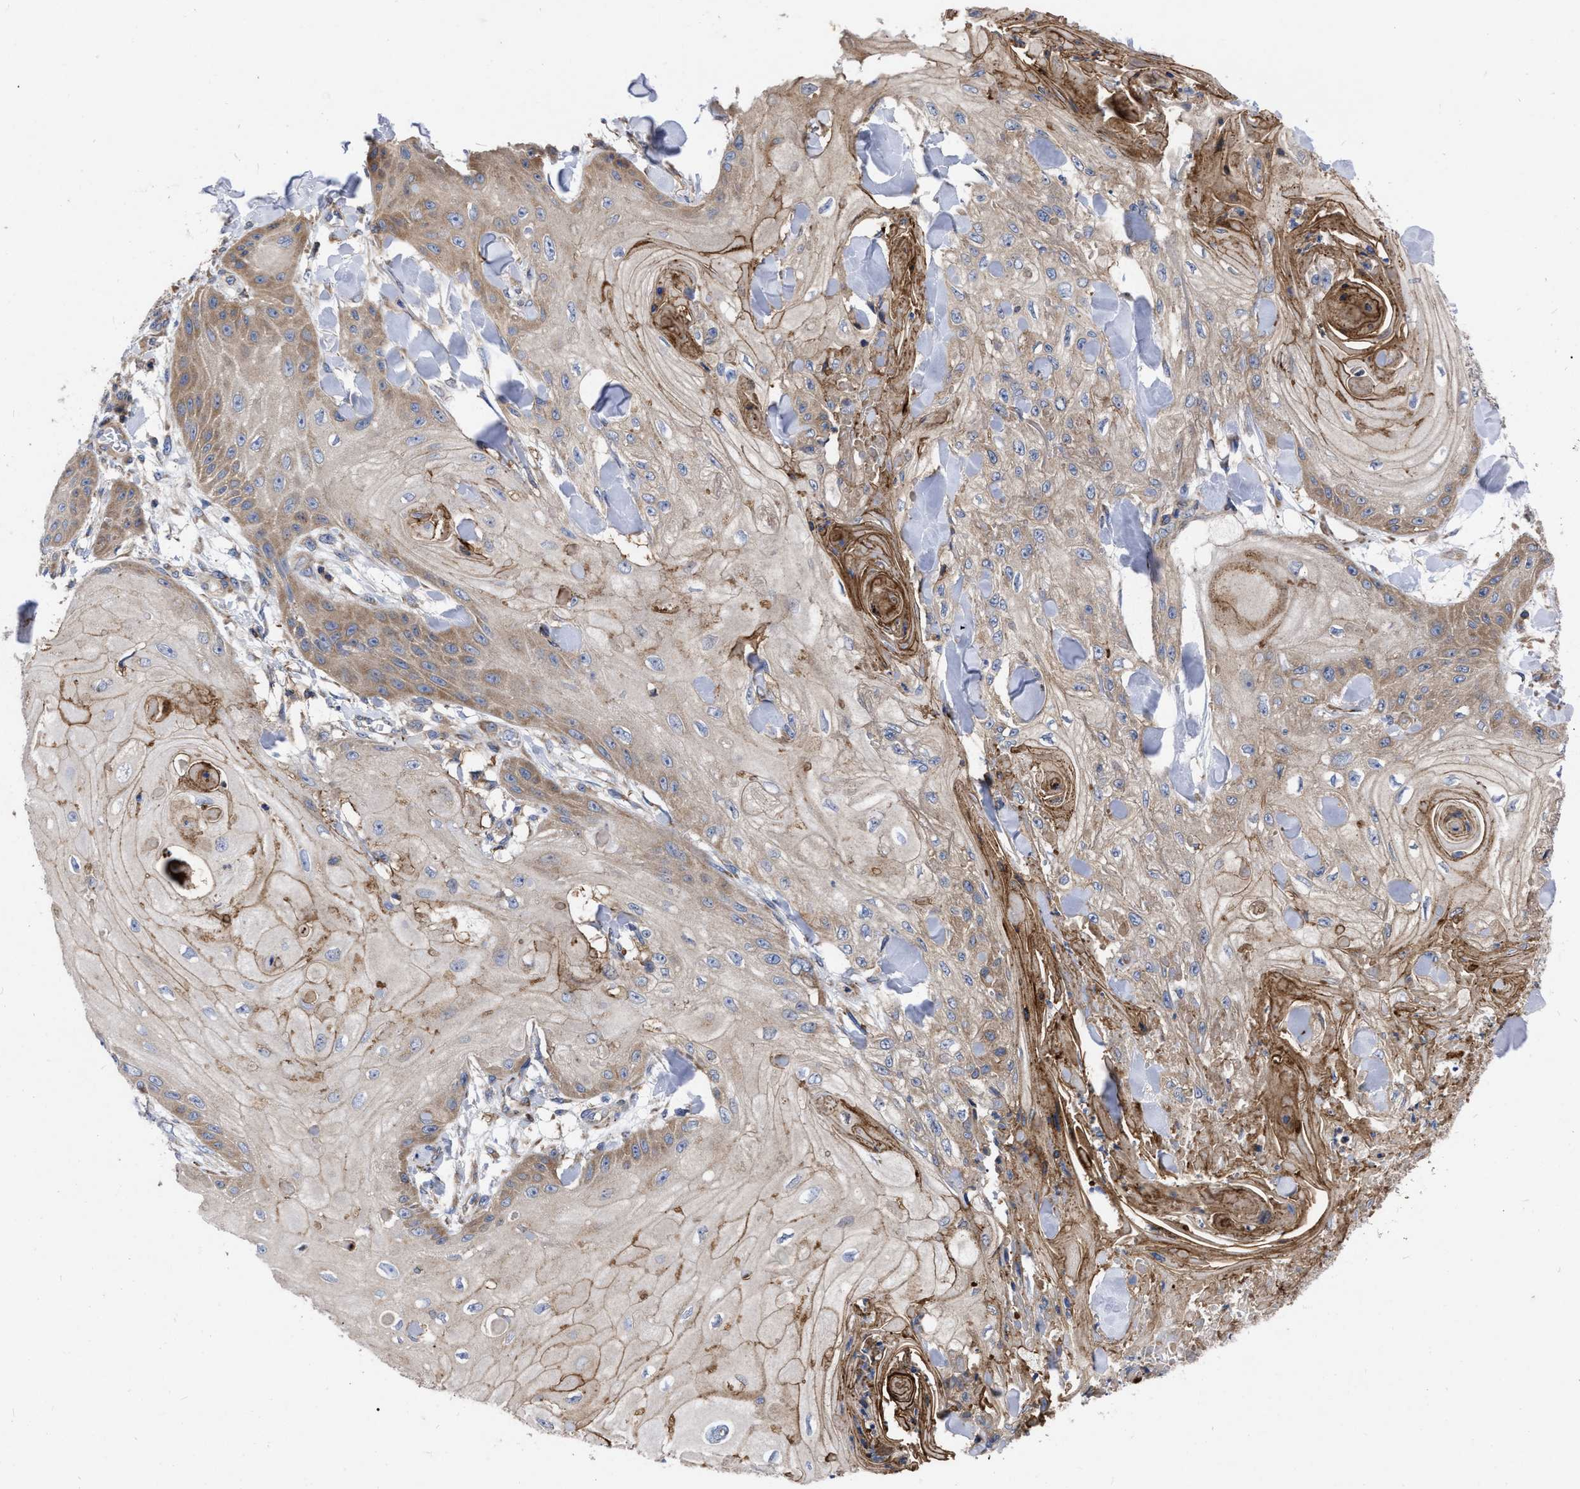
{"staining": {"intensity": "moderate", "quantity": "25%-75%", "location": "cytoplasmic/membranous"}, "tissue": "skin cancer", "cell_type": "Tumor cells", "image_type": "cancer", "snomed": [{"axis": "morphology", "description": "Squamous cell carcinoma, NOS"}, {"axis": "topography", "description": "Skin"}], "caption": "Skin cancer tissue exhibits moderate cytoplasmic/membranous staining in about 25%-75% of tumor cells, visualized by immunohistochemistry.", "gene": "CDKN2C", "patient": {"sex": "male", "age": 74}}